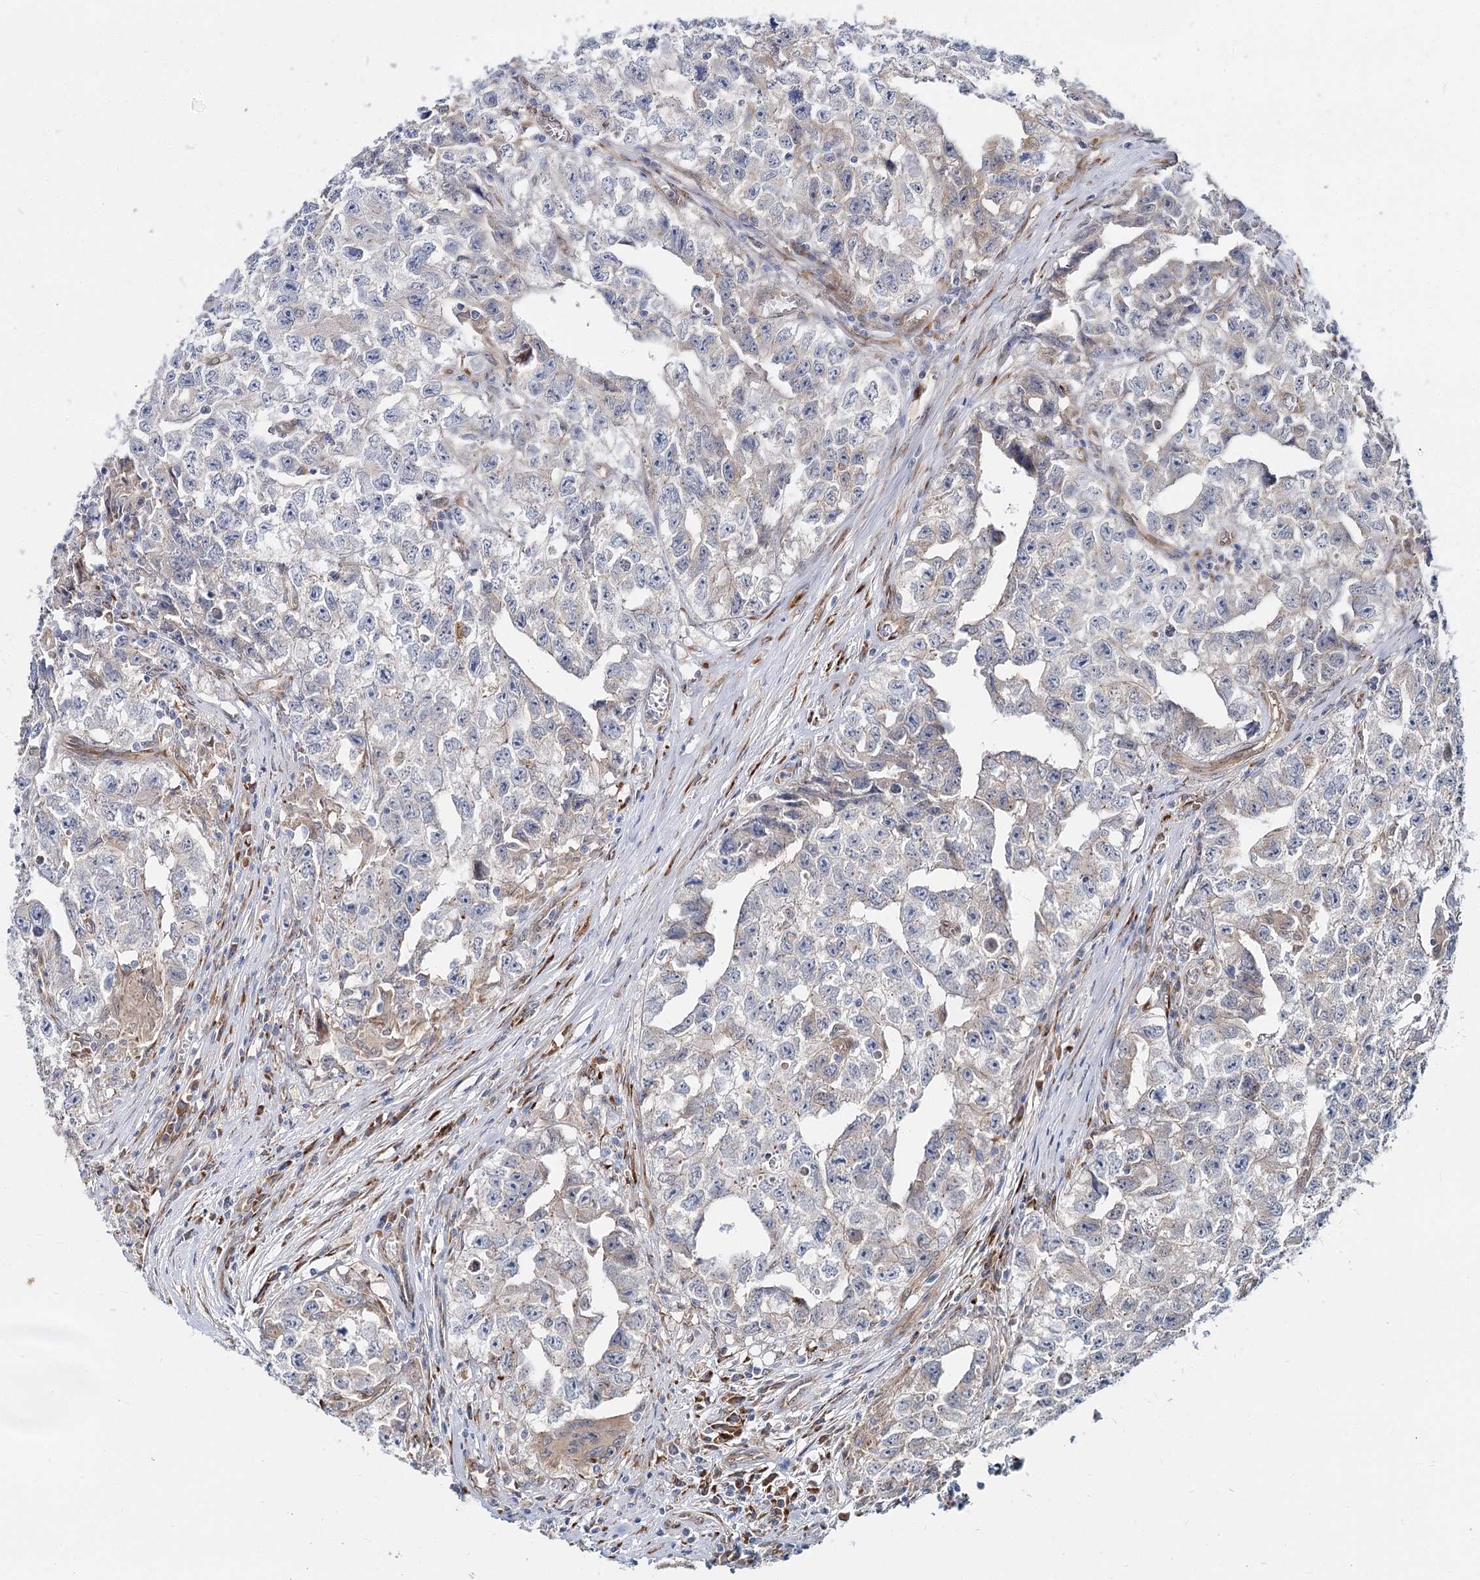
{"staining": {"intensity": "negative", "quantity": "none", "location": "none"}, "tissue": "testis cancer", "cell_type": "Tumor cells", "image_type": "cancer", "snomed": [{"axis": "morphology", "description": "Seminoma, NOS"}, {"axis": "morphology", "description": "Carcinoma, Embryonal, NOS"}, {"axis": "topography", "description": "Testis"}], "caption": "Embryonal carcinoma (testis) was stained to show a protein in brown. There is no significant positivity in tumor cells.", "gene": "SPART", "patient": {"sex": "male", "age": 43}}